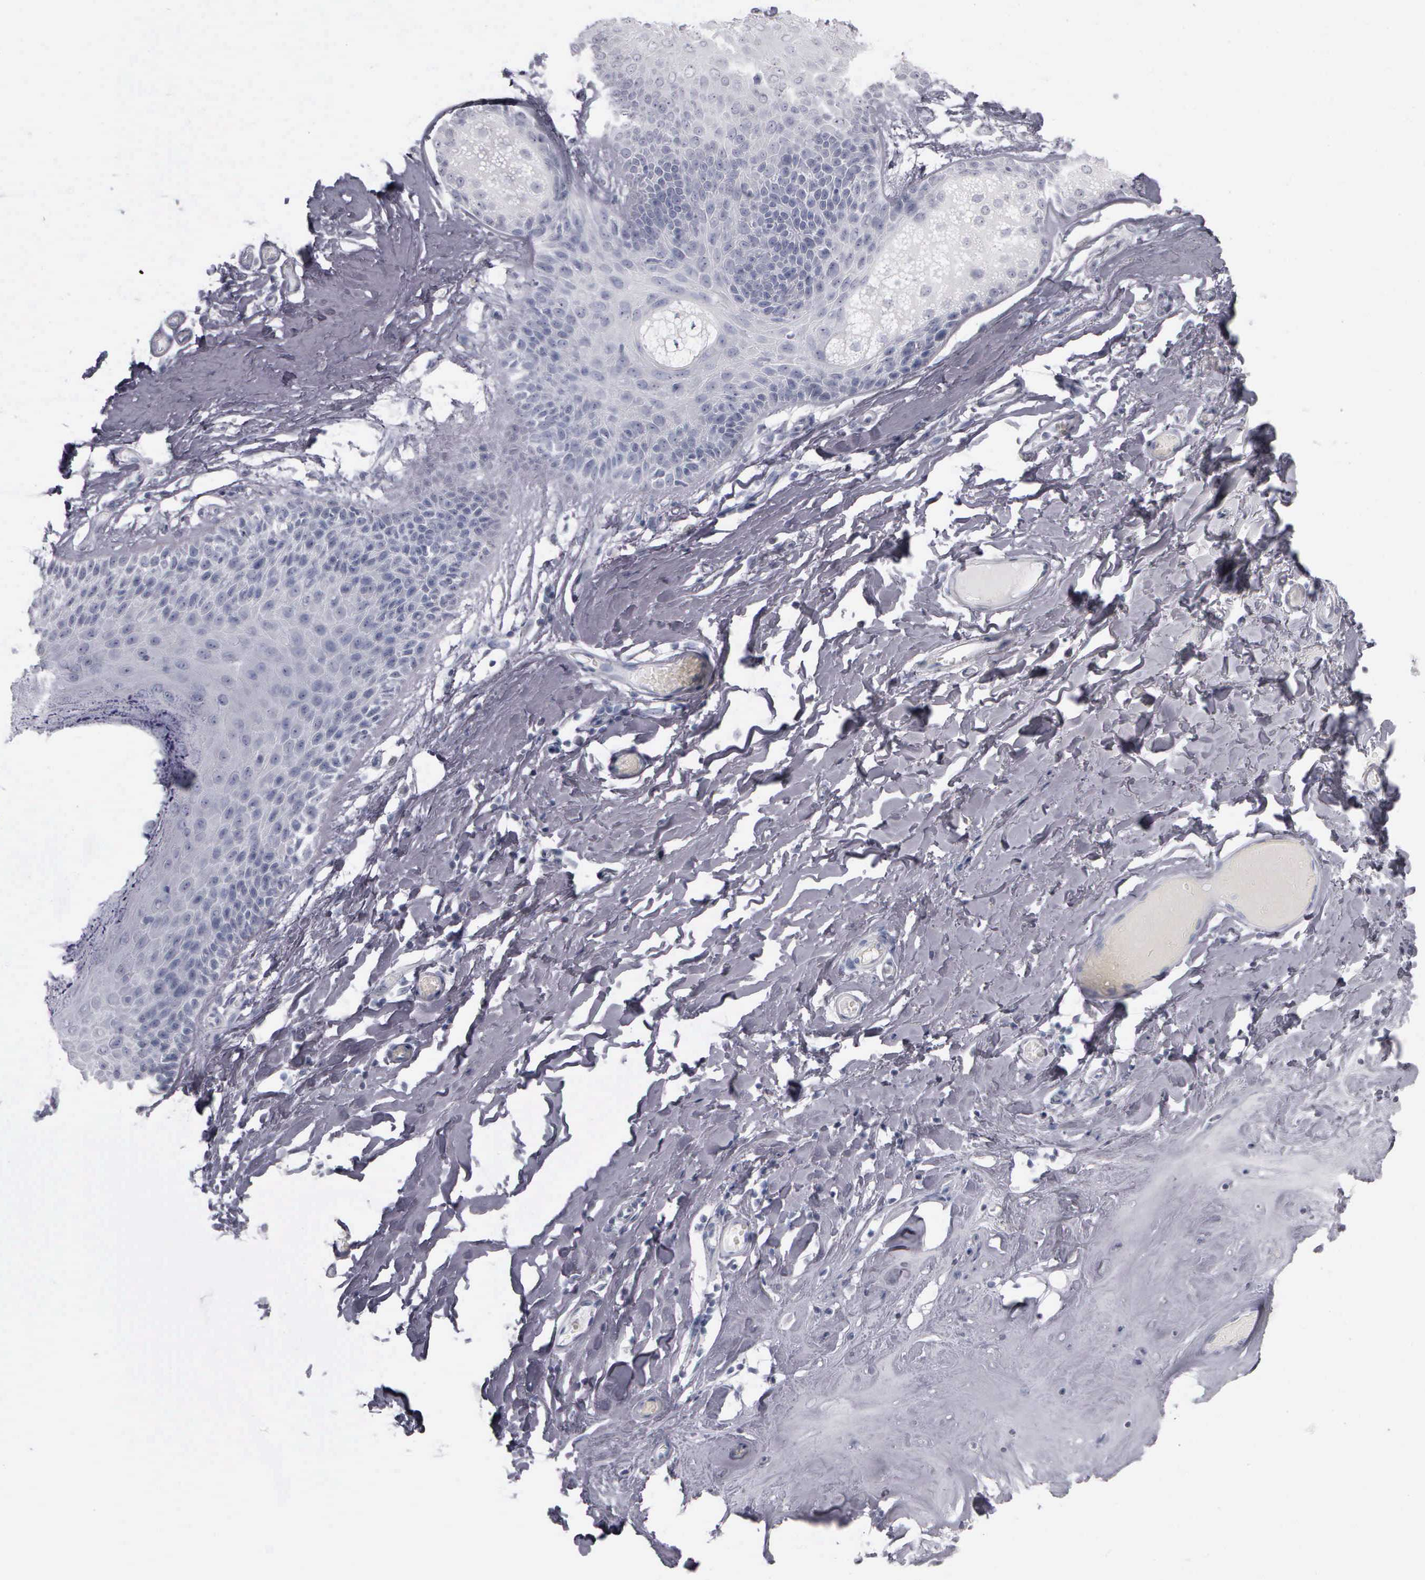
{"staining": {"intensity": "negative", "quantity": "none", "location": "none"}, "tissue": "skin", "cell_type": "Epidermal cells", "image_type": "normal", "snomed": [{"axis": "morphology", "description": "Normal tissue, NOS"}, {"axis": "topography", "description": "Vascular tissue"}, {"axis": "topography", "description": "Vulva"}, {"axis": "topography", "description": "Peripheral nerve tissue"}], "caption": "Immunohistochemistry (IHC) photomicrograph of benign skin stained for a protein (brown), which exhibits no expression in epidermal cells.", "gene": "NKX2", "patient": {"sex": "female", "age": 86}}